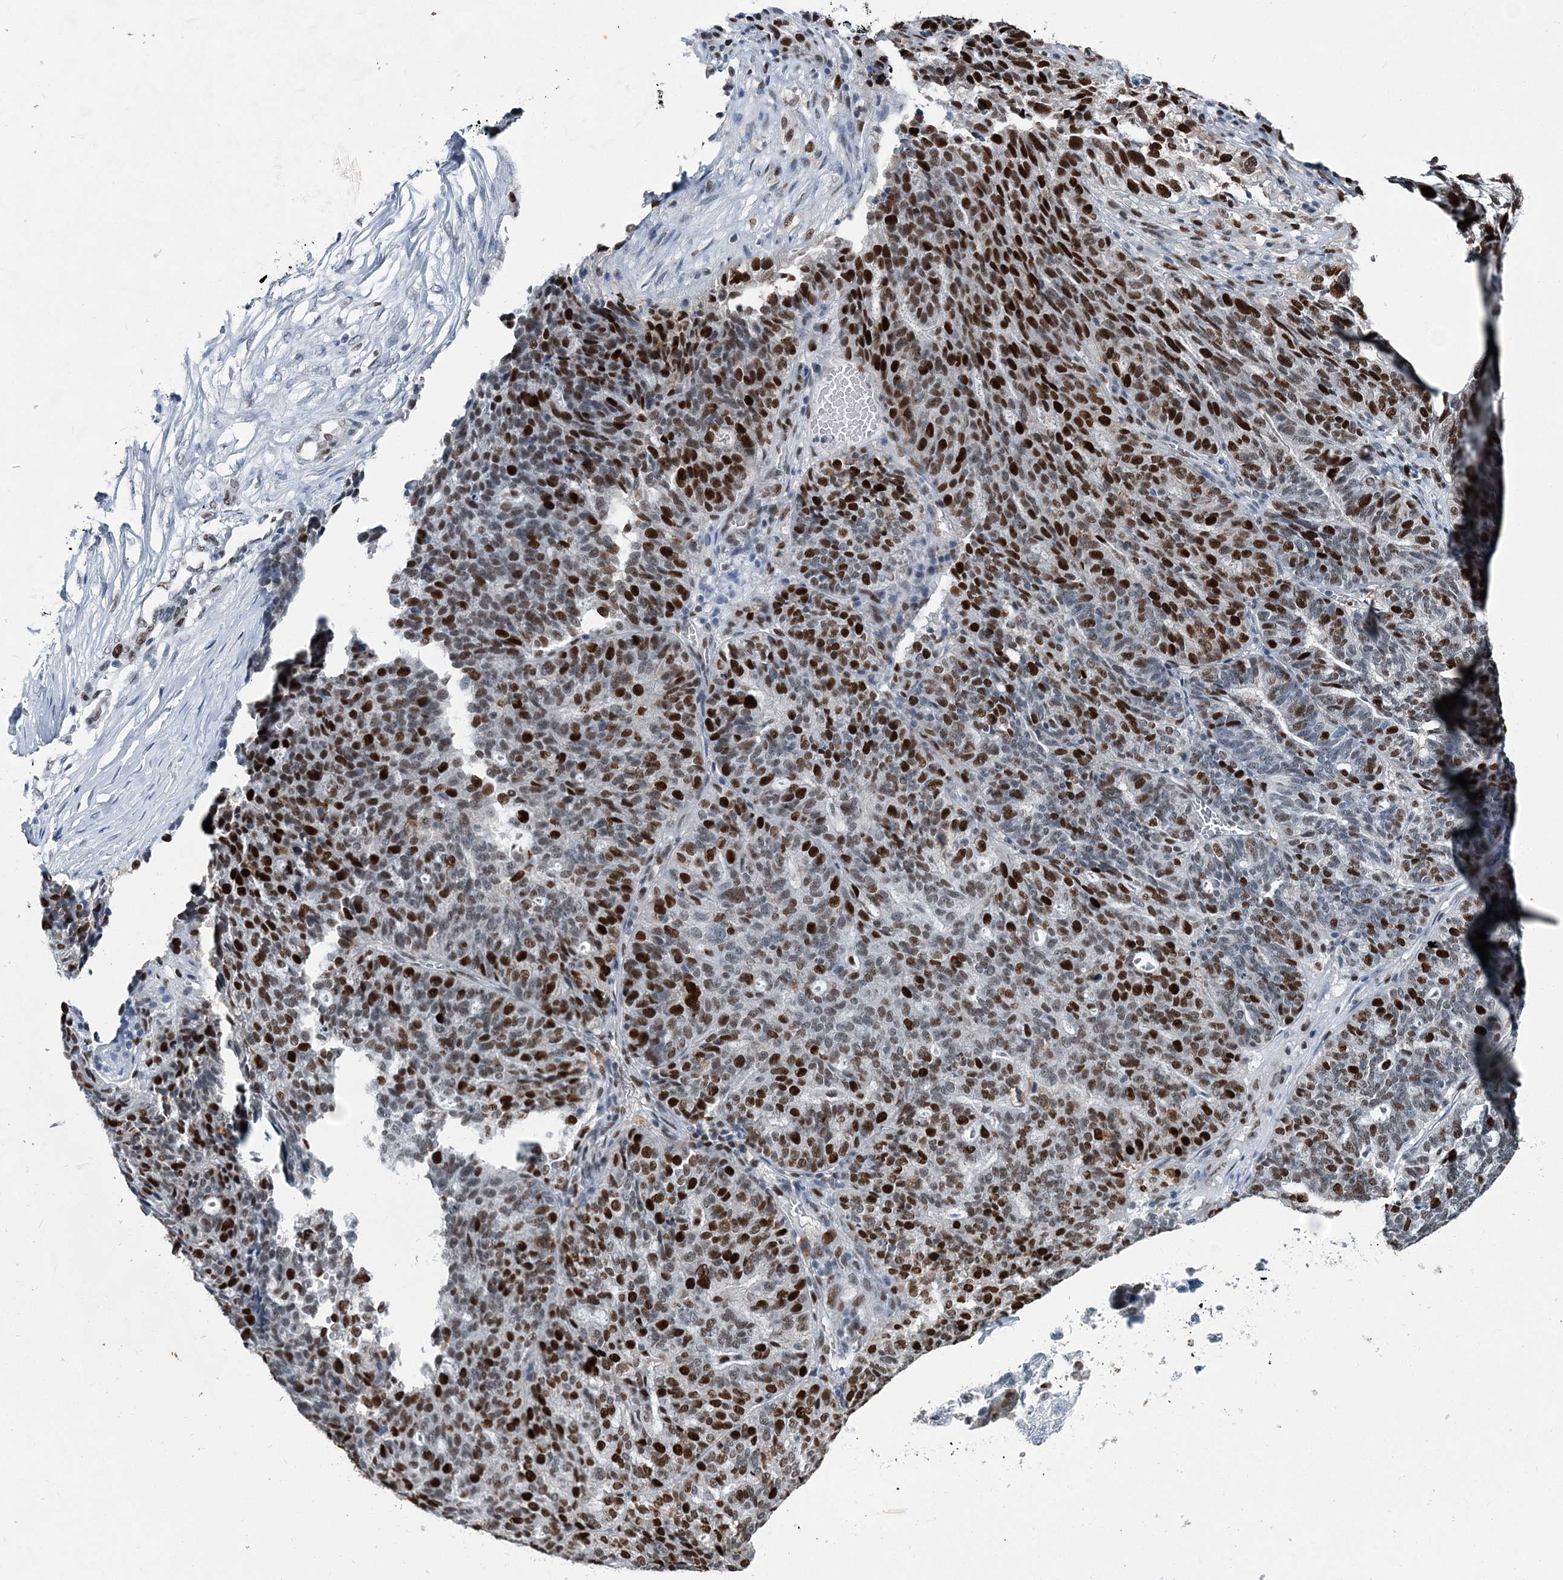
{"staining": {"intensity": "strong", "quantity": "25%-75%", "location": "nuclear"}, "tissue": "ovarian cancer", "cell_type": "Tumor cells", "image_type": "cancer", "snomed": [{"axis": "morphology", "description": "Cystadenocarcinoma, serous, NOS"}, {"axis": "topography", "description": "Ovary"}], "caption": "Ovarian serous cystadenocarcinoma stained for a protein shows strong nuclear positivity in tumor cells.", "gene": "HAT1", "patient": {"sex": "female", "age": 59}}